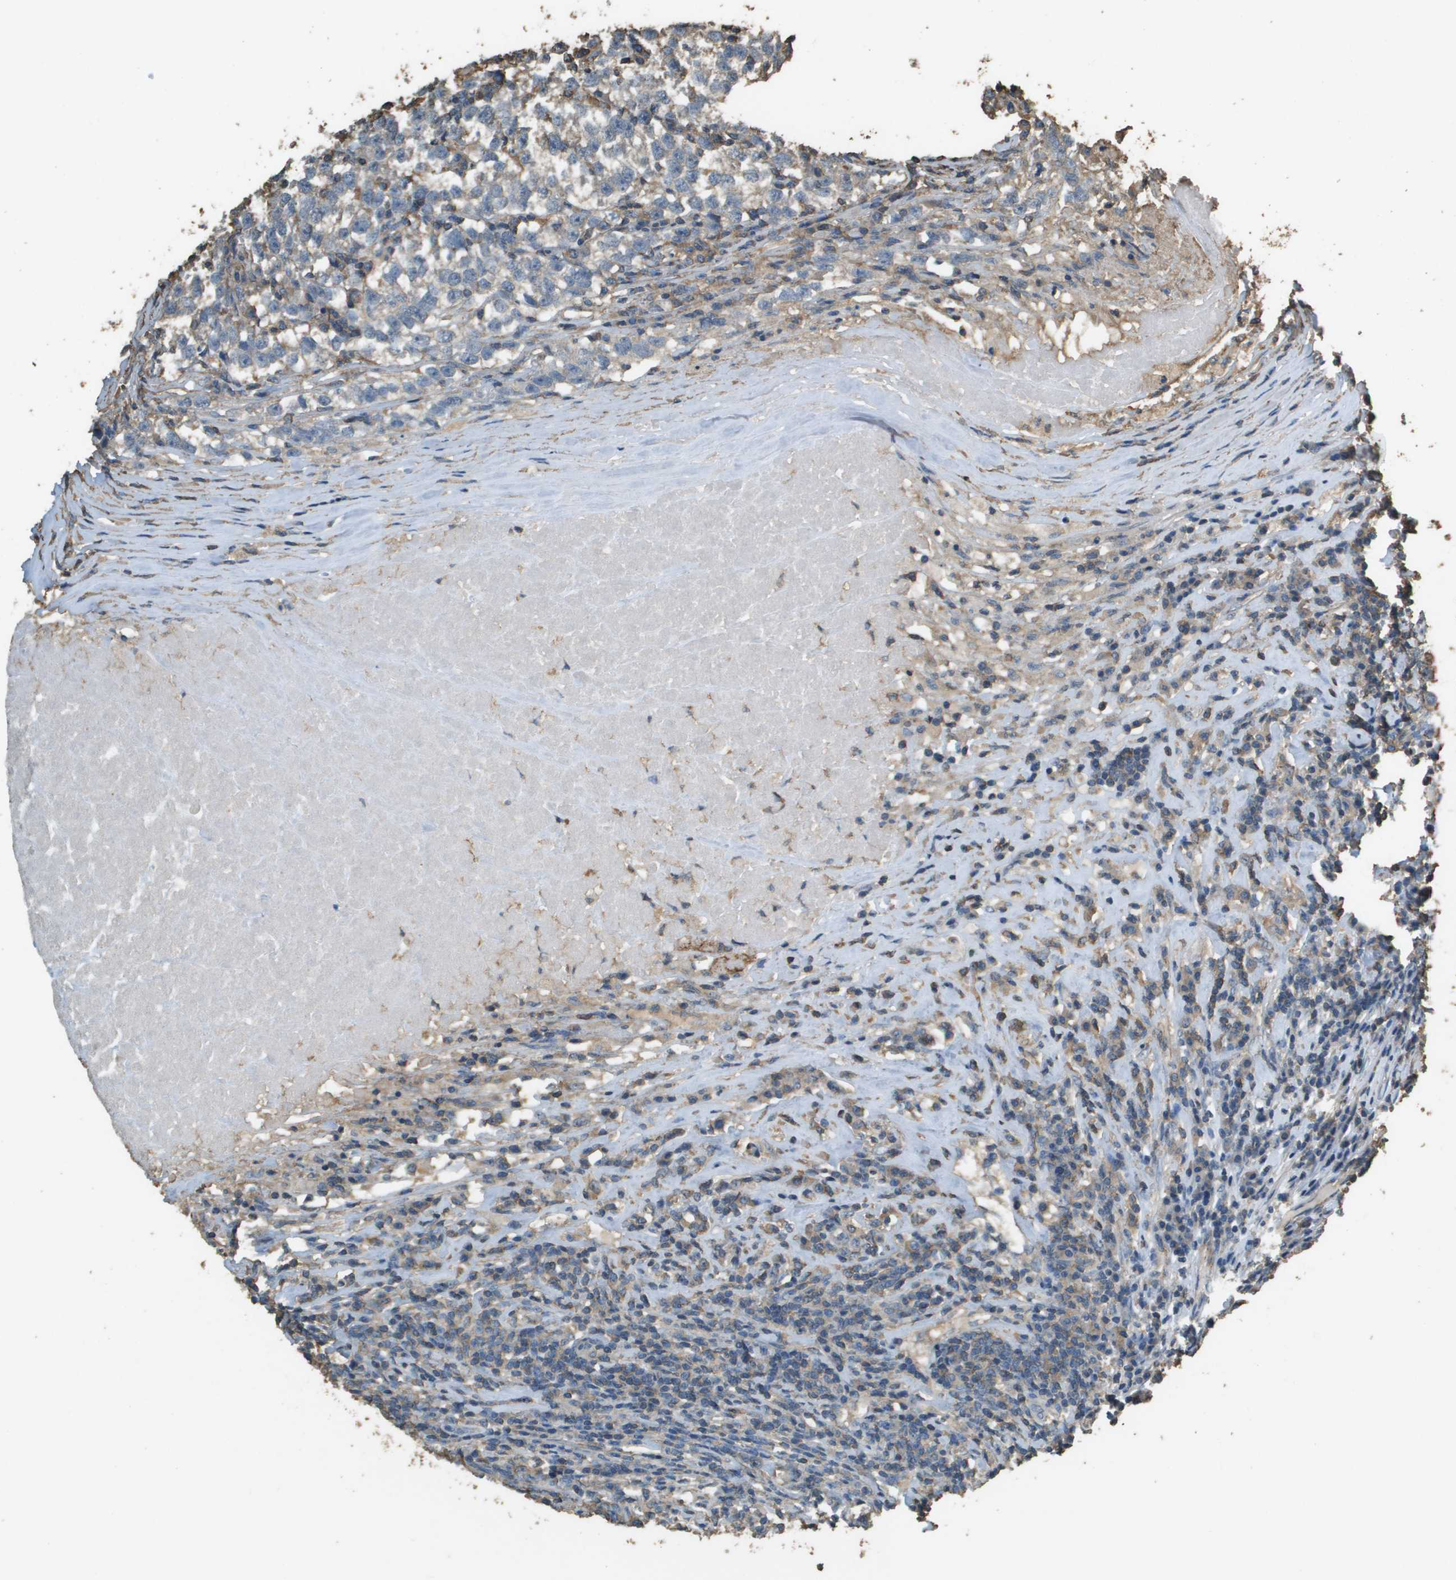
{"staining": {"intensity": "weak", "quantity": "<25%", "location": "cytoplasmic/membranous"}, "tissue": "testis cancer", "cell_type": "Tumor cells", "image_type": "cancer", "snomed": [{"axis": "morphology", "description": "Normal tissue, NOS"}, {"axis": "morphology", "description": "Seminoma, NOS"}, {"axis": "topography", "description": "Testis"}], "caption": "This is an immunohistochemistry photomicrograph of testis seminoma. There is no positivity in tumor cells.", "gene": "MS4A7", "patient": {"sex": "male", "age": 43}}